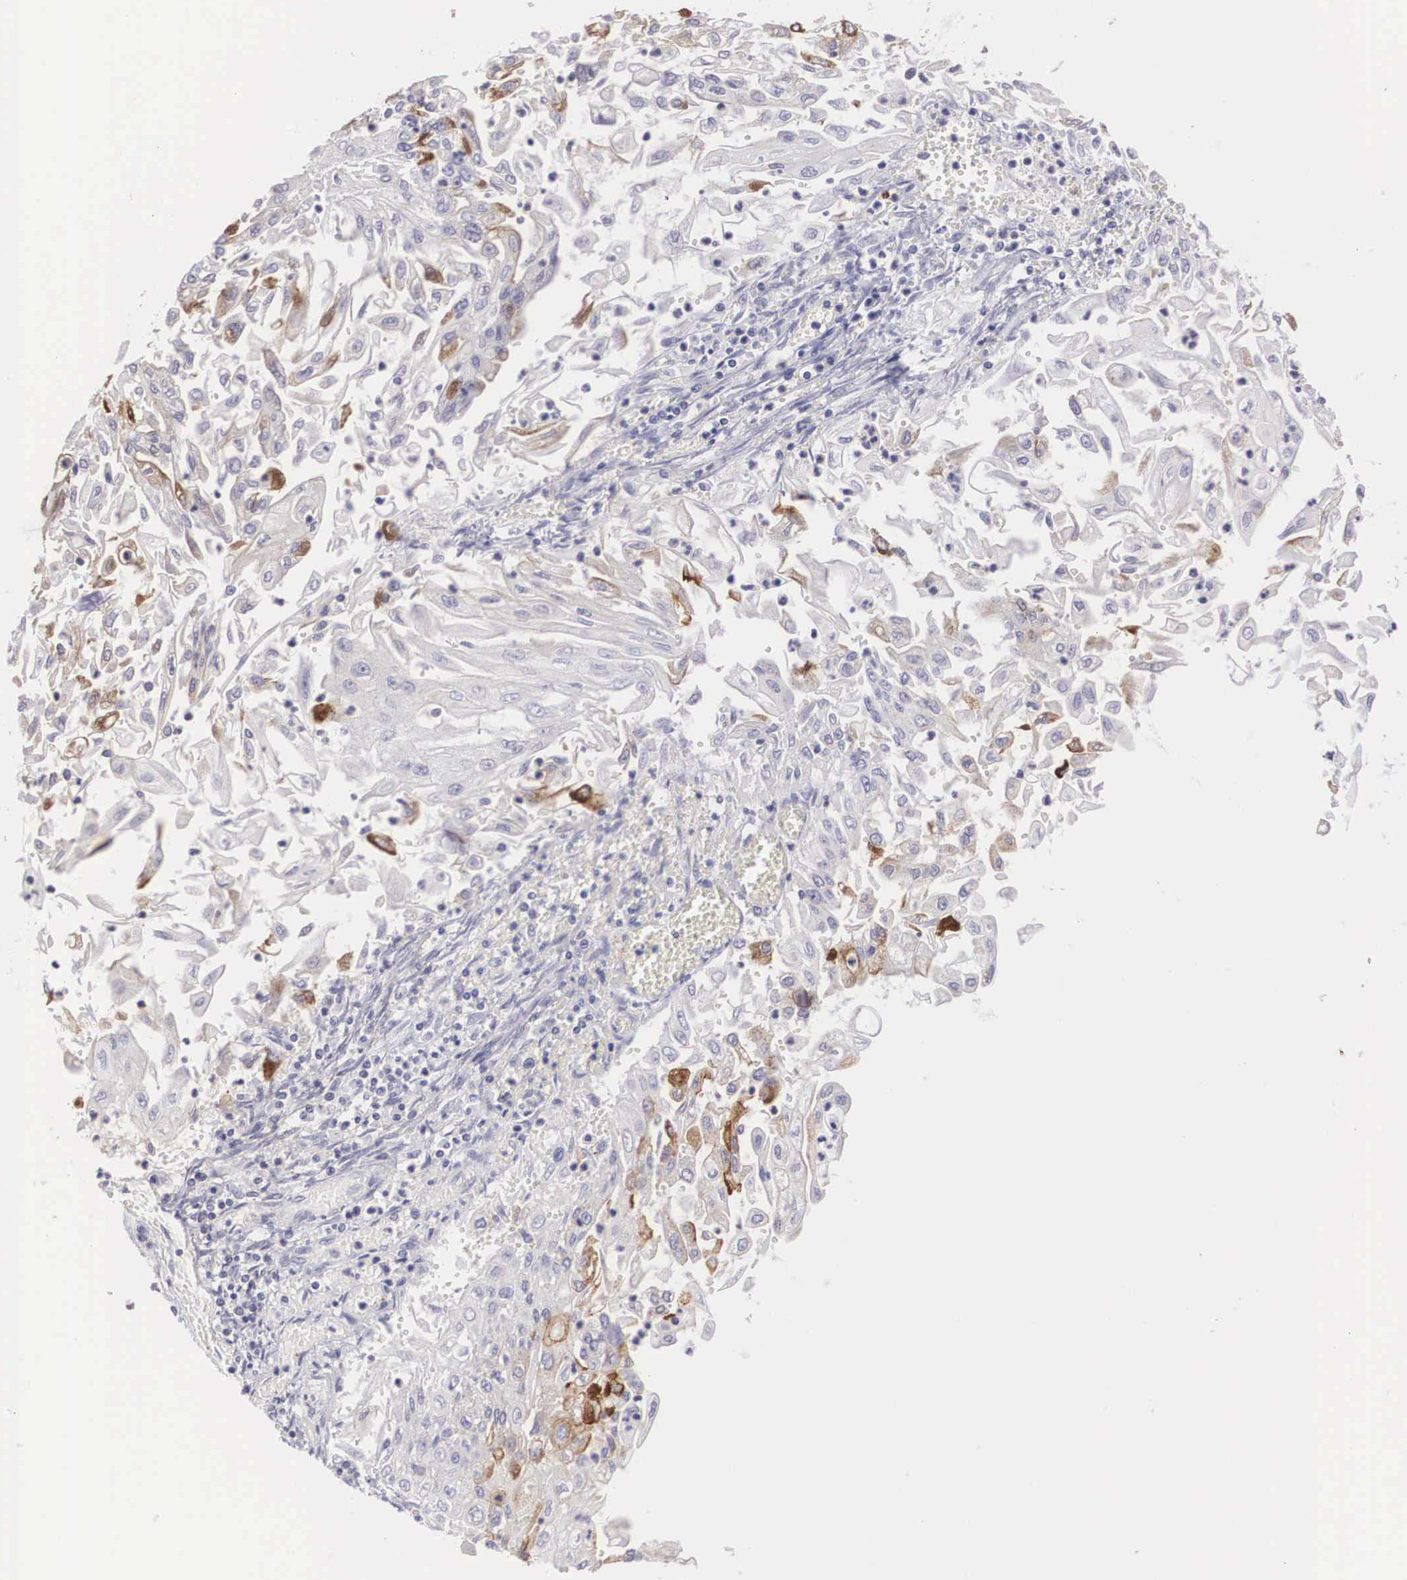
{"staining": {"intensity": "moderate", "quantity": "<25%", "location": "cytoplasmic/membranous"}, "tissue": "endometrial cancer", "cell_type": "Tumor cells", "image_type": "cancer", "snomed": [{"axis": "morphology", "description": "Adenocarcinoma, NOS"}, {"axis": "topography", "description": "Endometrium"}], "caption": "Moderate cytoplasmic/membranous staining for a protein is identified in about <25% of tumor cells of adenocarcinoma (endometrial) using immunohistochemistry.", "gene": "CLU", "patient": {"sex": "female", "age": 75}}